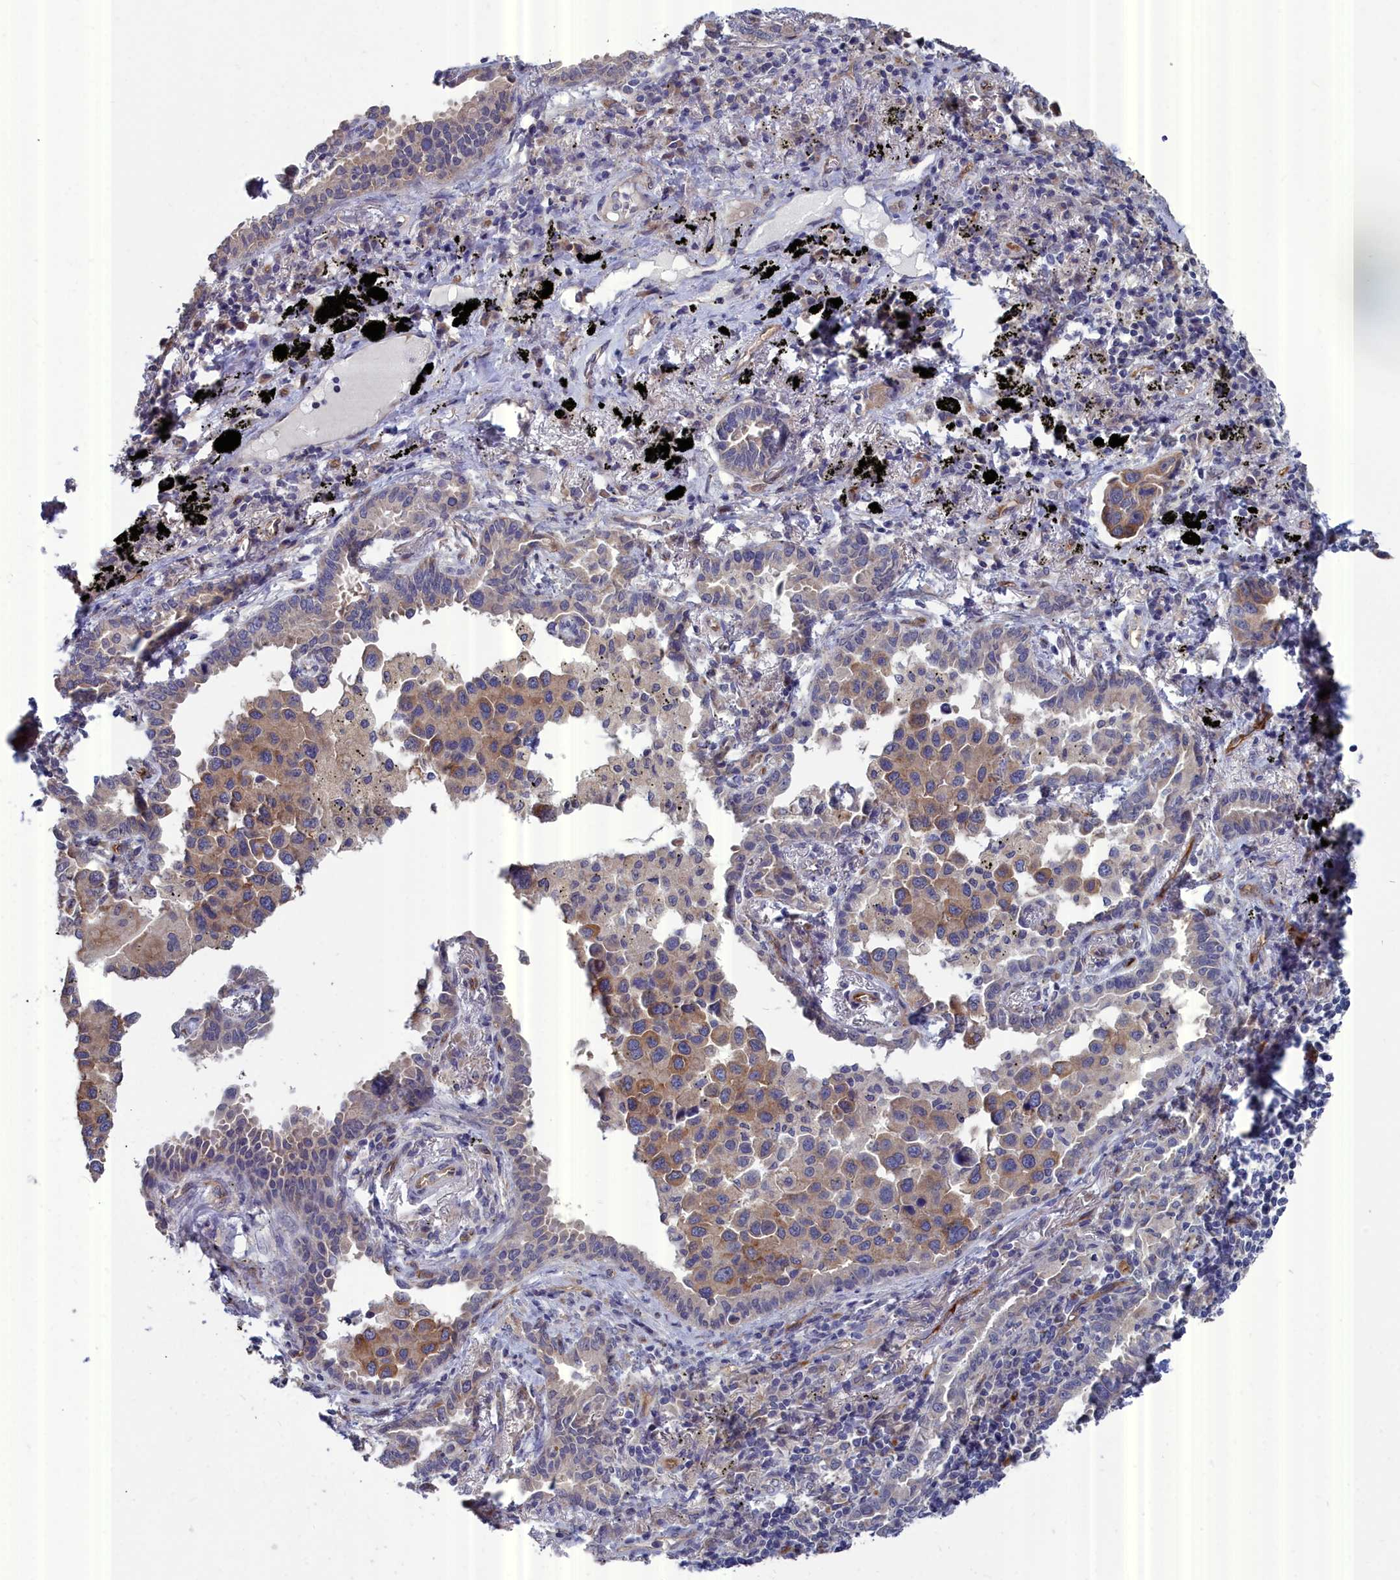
{"staining": {"intensity": "weak", "quantity": "<25%", "location": "cytoplasmic/membranous"}, "tissue": "lung cancer", "cell_type": "Tumor cells", "image_type": "cancer", "snomed": [{"axis": "morphology", "description": "Adenocarcinoma, NOS"}, {"axis": "topography", "description": "Lung"}], "caption": "Tumor cells are negative for protein expression in human lung cancer (adenocarcinoma).", "gene": "RDX", "patient": {"sex": "male", "age": 67}}